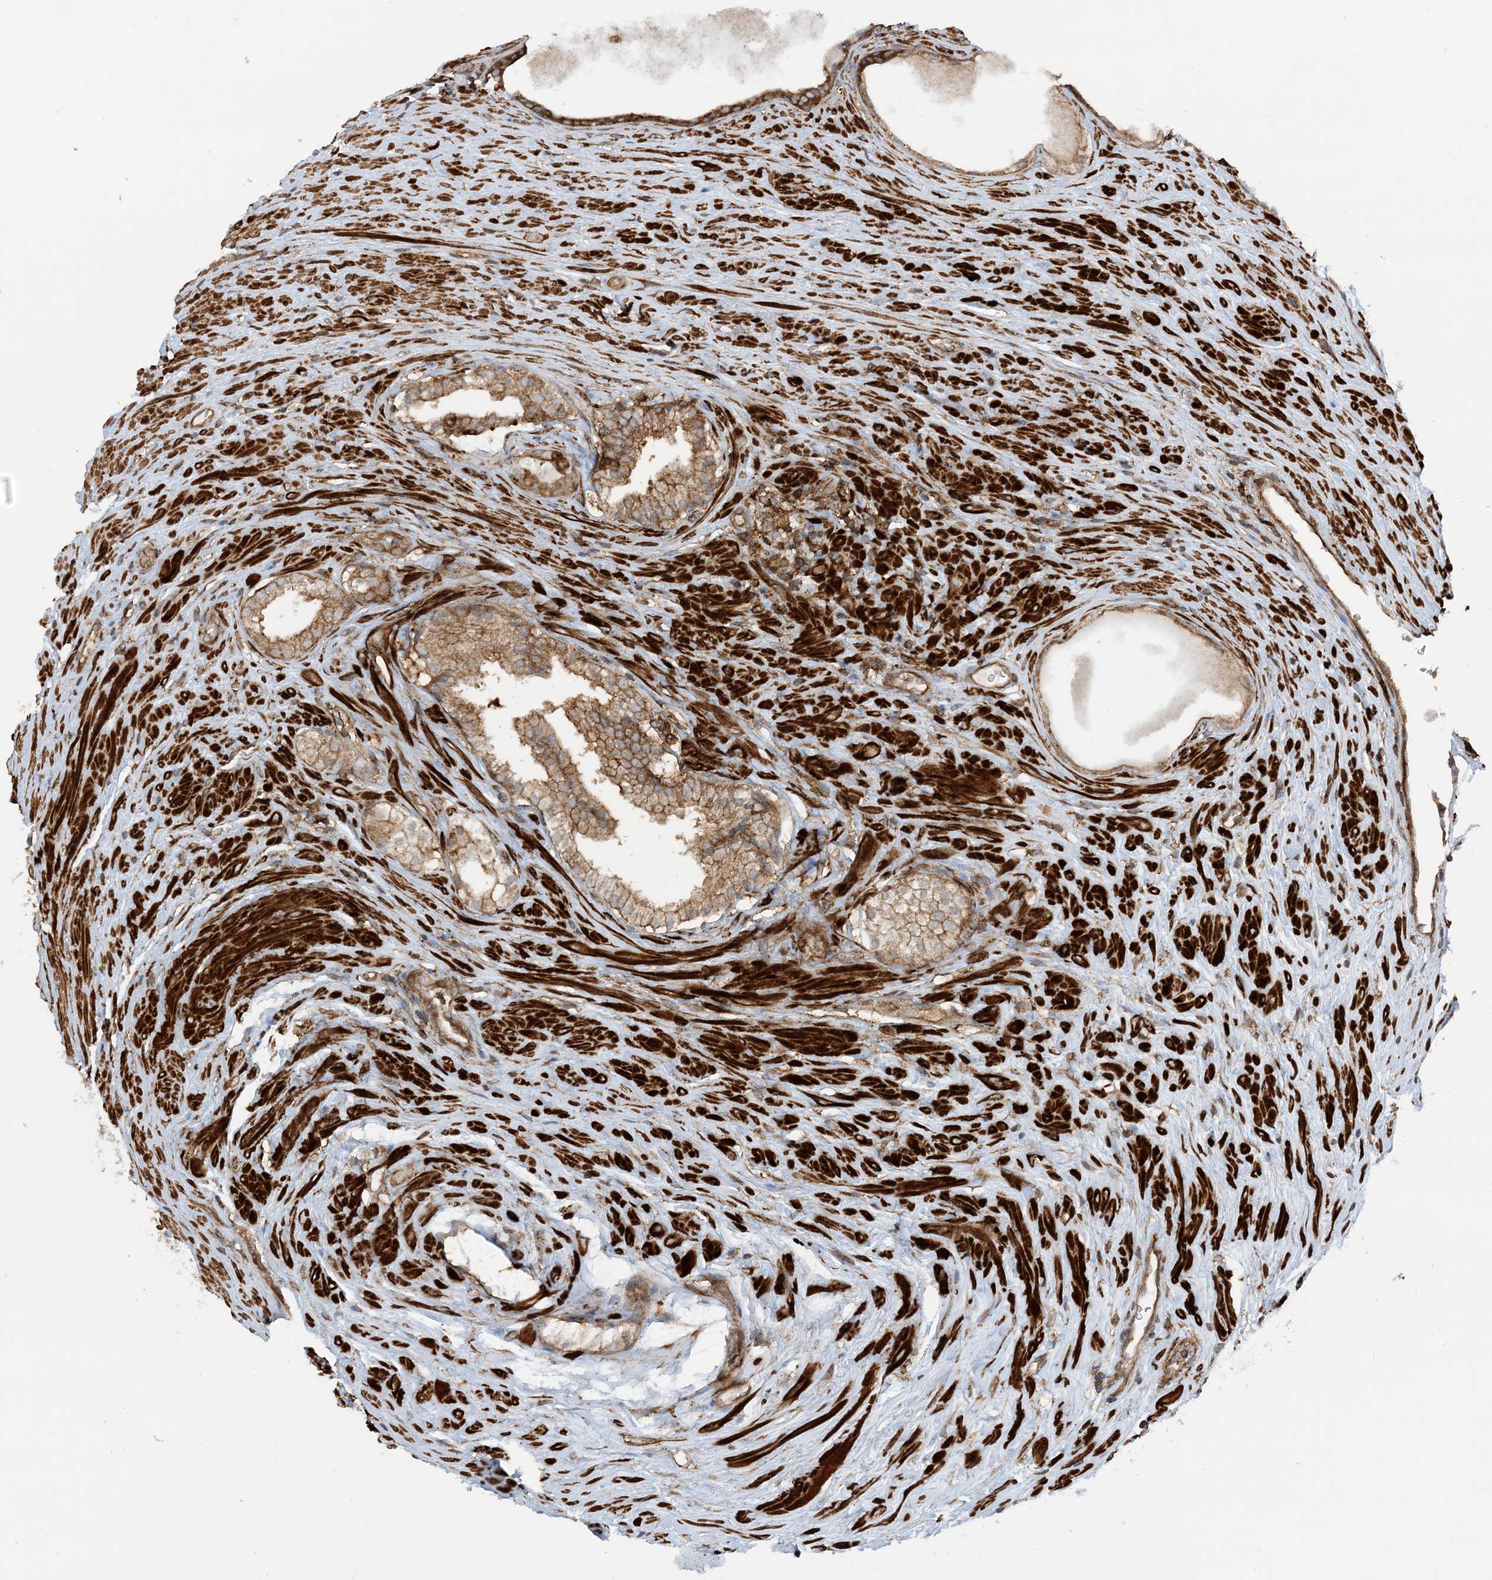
{"staining": {"intensity": "moderate", "quantity": "25%-75%", "location": "cytoplasmic/membranous"}, "tissue": "prostate cancer", "cell_type": "Tumor cells", "image_type": "cancer", "snomed": [{"axis": "morphology", "description": "Adenocarcinoma, High grade"}, {"axis": "topography", "description": "Prostate"}], "caption": "Immunohistochemical staining of human prostate cancer demonstrates medium levels of moderate cytoplasmic/membranous staining in approximately 25%-75% of tumor cells. (Stains: DAB (3,3'-diaminobenzidine) in brown, nuclei in blue, Microscopy: brightfield microscopy at high magnification).", "gene": "STAM2", "patient": {"sex": "male", "age": 73}}